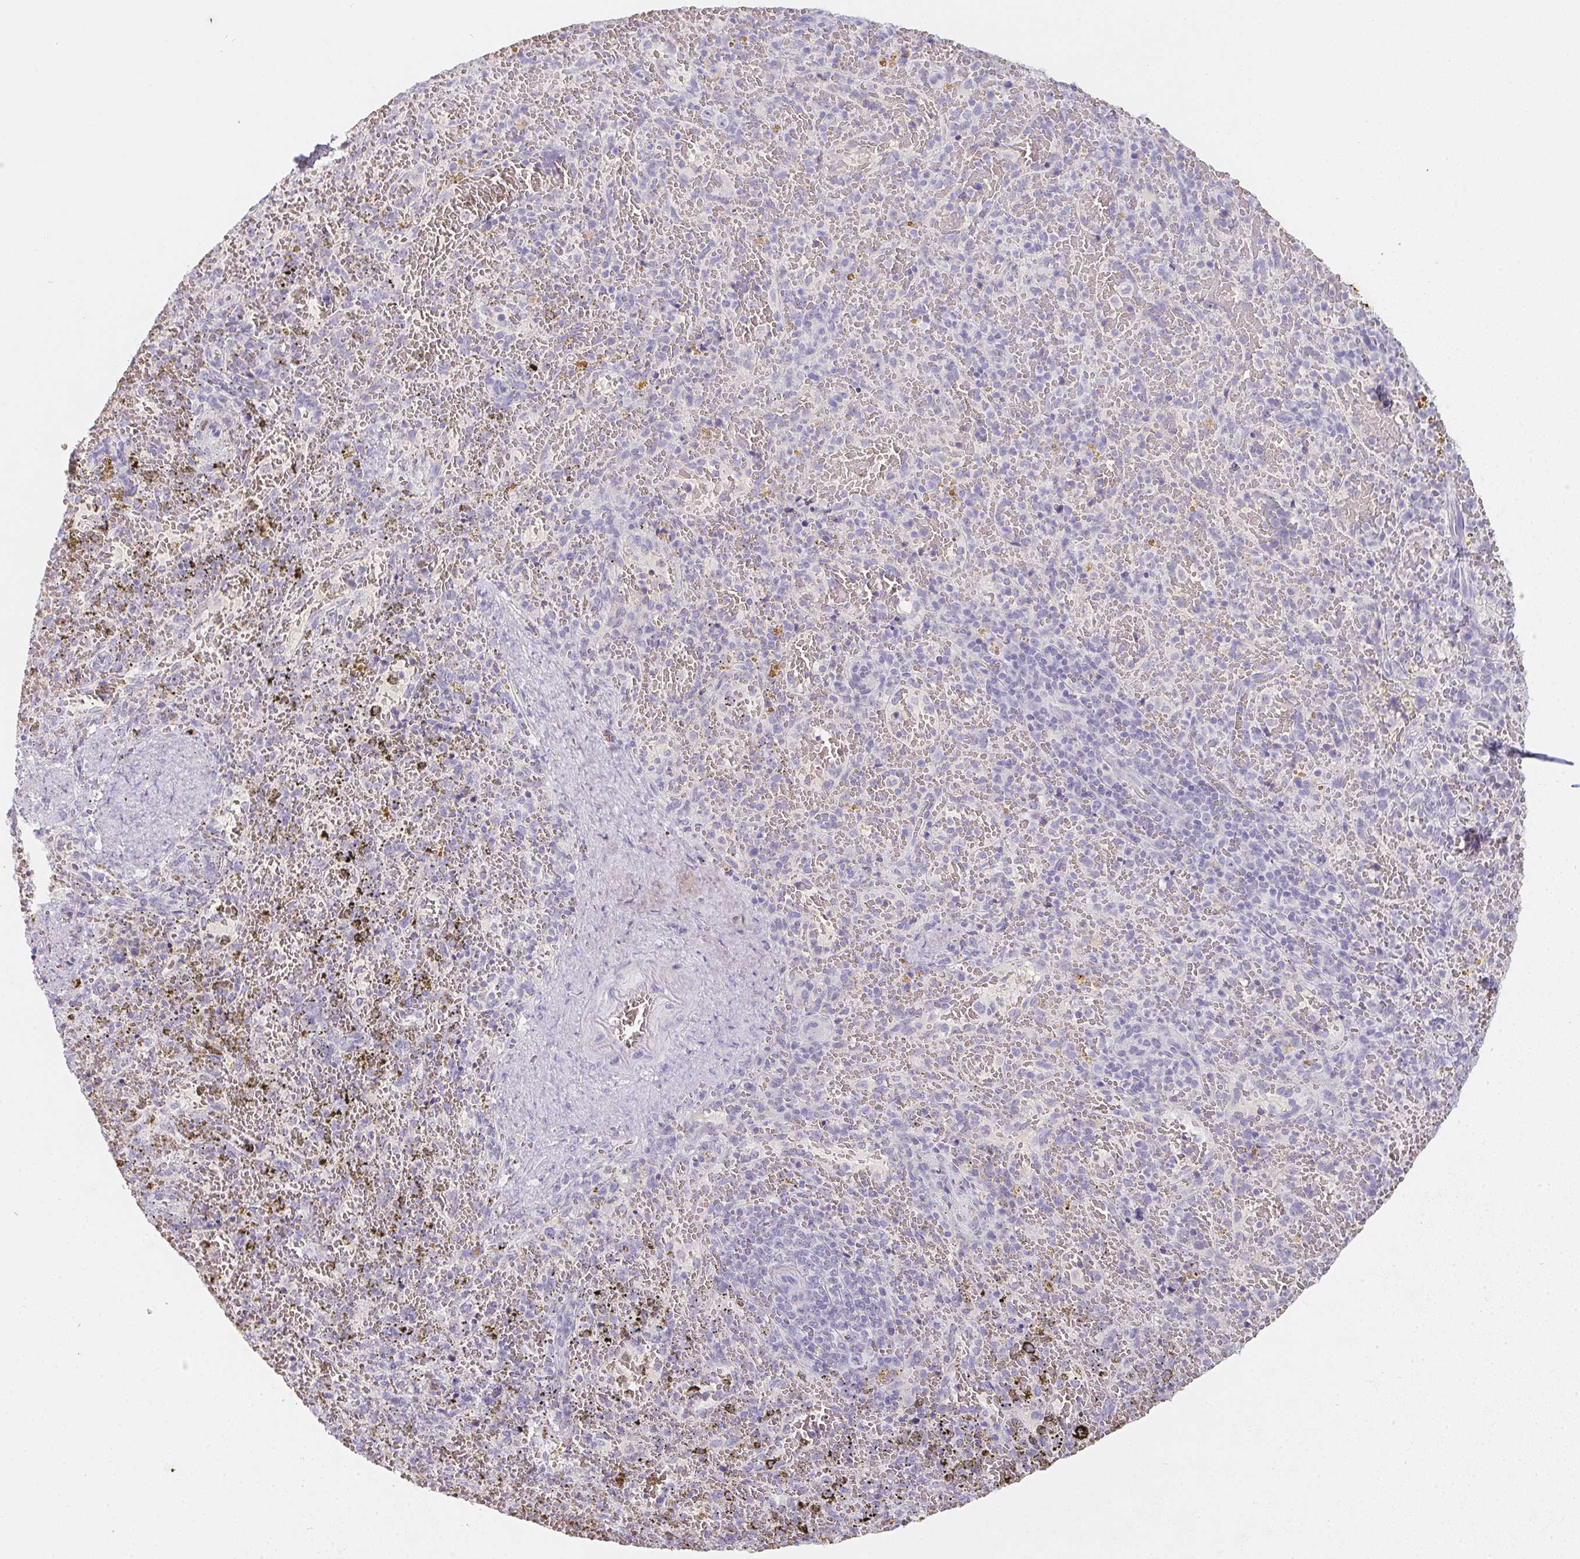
{"staining": {"intensity": "negative", "quantity": "none", "location": "none"}, "tissue": "spleen", "cell_type": "Cells in red pulp", "image_type": "normal", "snomed": [{"axis": "morphology", "description": "Normal tissue, NOS"}, {"axis": "topography", "description": "Spleen"}], "caption": "A photomicrograph of human spleen is negative for staining in cells in red pulp. The staining was performed using DAB (3,3'-diaminobenzidine) to visualize the protein expression in brown, while the nuclei were stained in blue with hematoxylin (Magnification: 20x).", "gene": "DCD", "patient": {"sex": "female", "age": 50}}